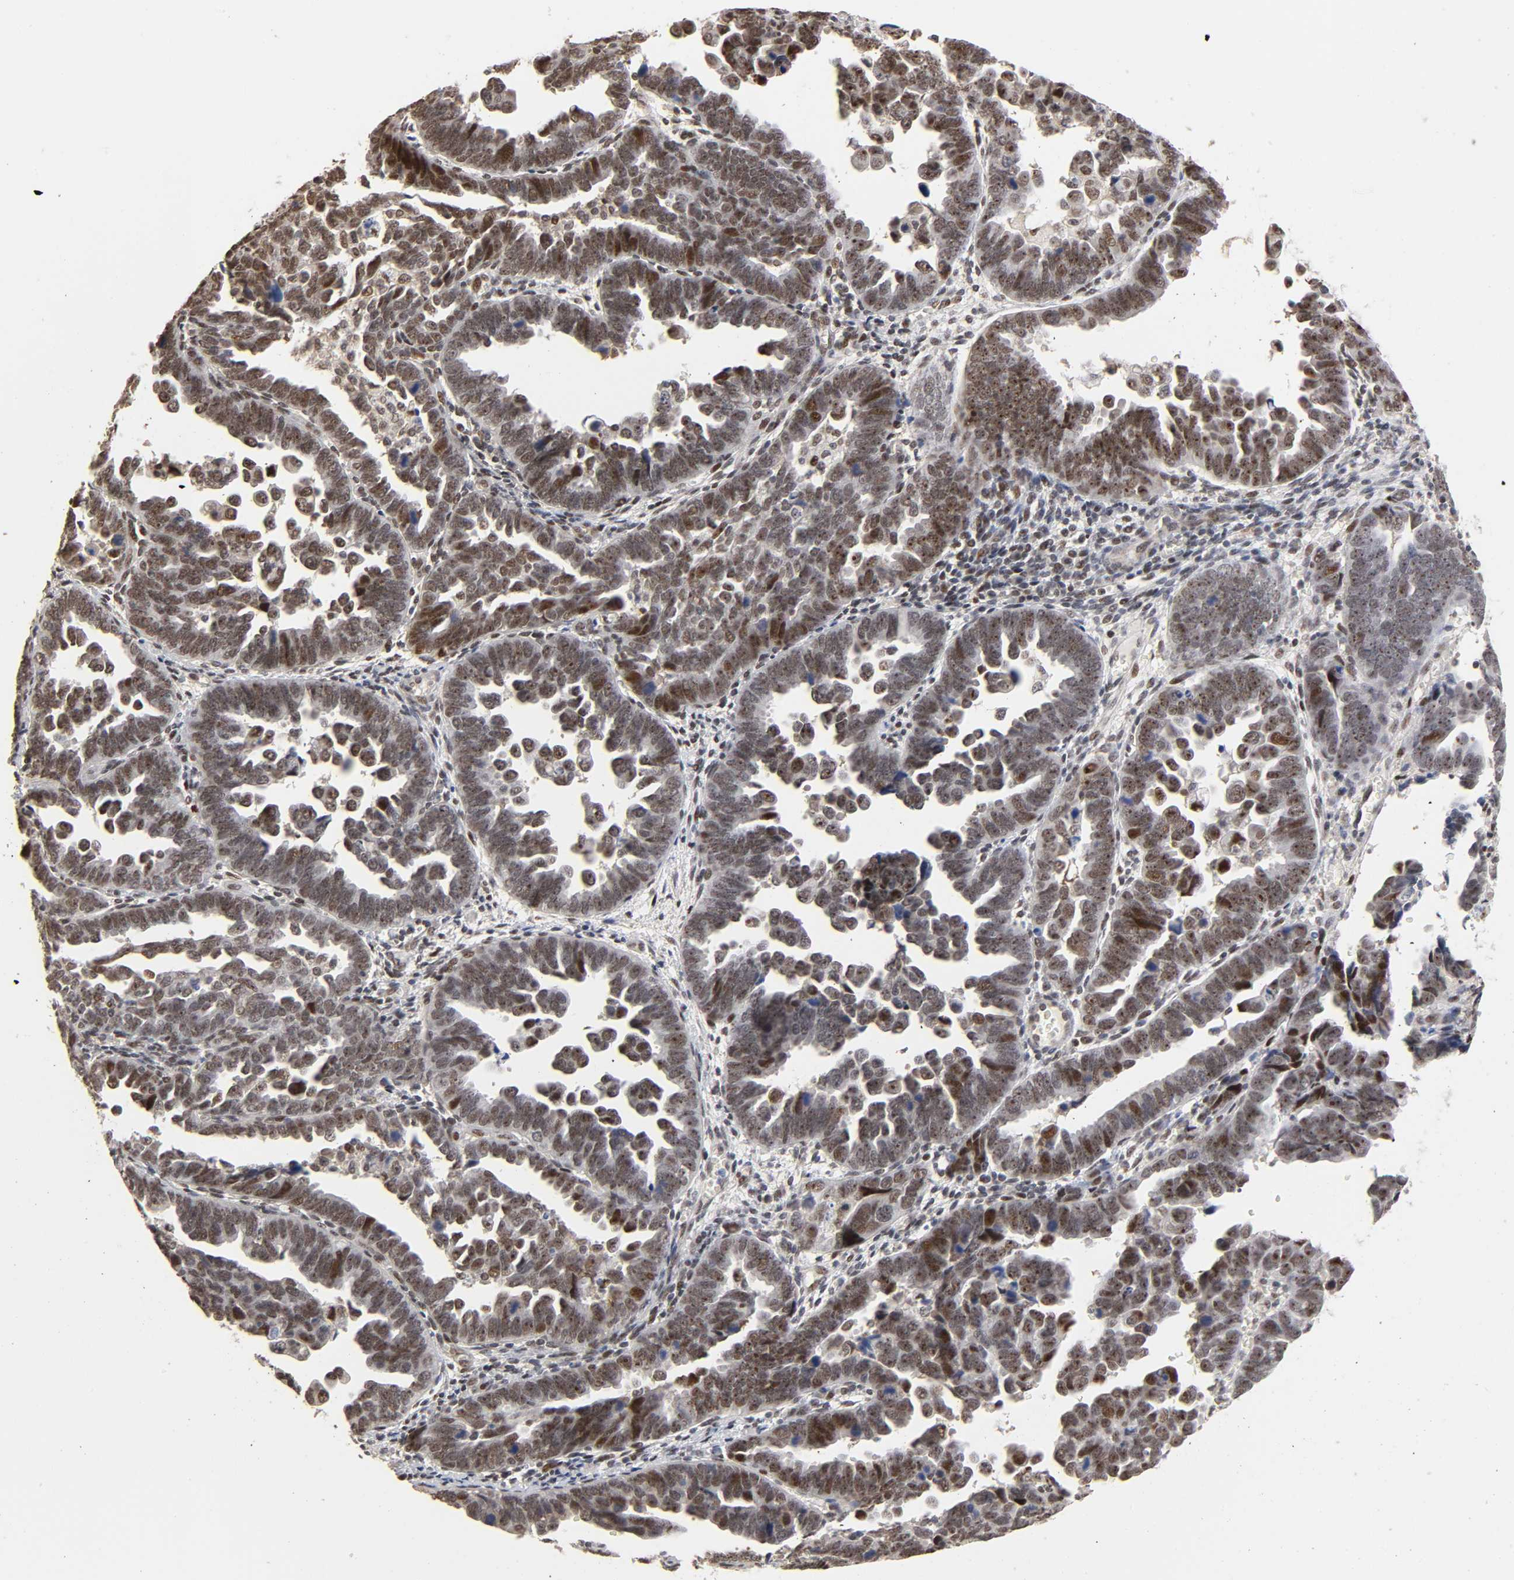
{"staining": {"intensity": "moderate", "quantity": ">75%", "location": "nuclear"}, "tissue": "endometrial cancer", "cell_type": "Tumor cells", "image_type": "cancer", "snomed": [{"axis": "morphology", "description": "Adenocarcinoma, NOS"}, {"axis": "topography", "description": "Endometrium"}], "caption": "Immunohistochemical staining of endometrial adenocarcinoma shows medium levels of moderate nuclear staining in about >75% of tumor cells.", "gene": "TP53RK", "patient": {"sex": "female", "age": 75}}